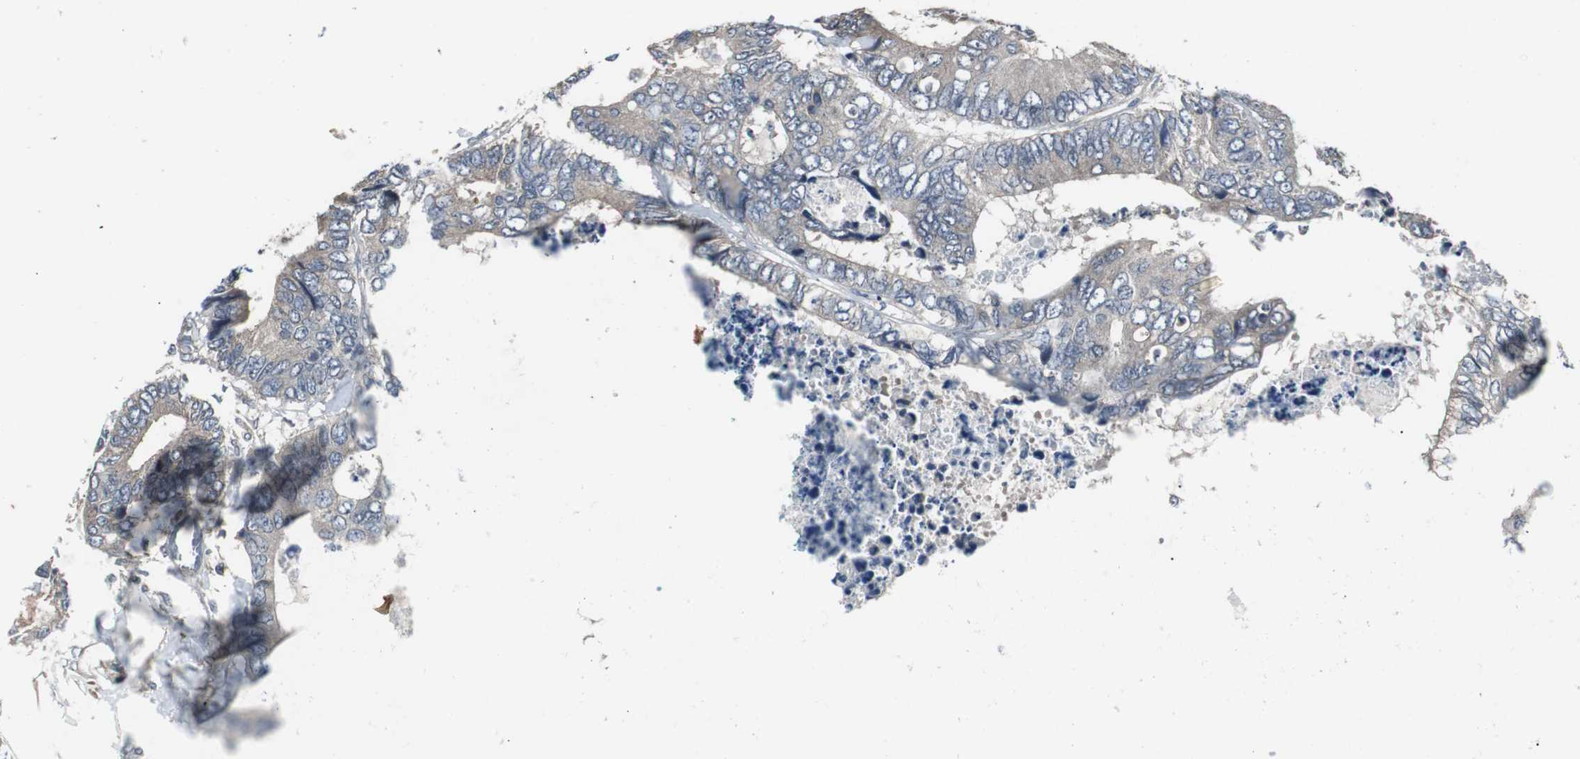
{"staining": {"intensity": "negative", "quantity": "none", "location": "none"}, "tissue": "colorectal cancer", "cell_type": "Tumor cells", "image_type": "cancer", "snomed": [{"axis": "morphology", "description": "Adenocarcinoma, NOS"}, {"axis": "topography", "description": "Rectum"}], "caption": "IHC of colorectal adenocarcinoma demonstrates no staining in tumor cells.", "gene": "ZMPSTE24", "patient": {"sex": "male", "age": 55}}